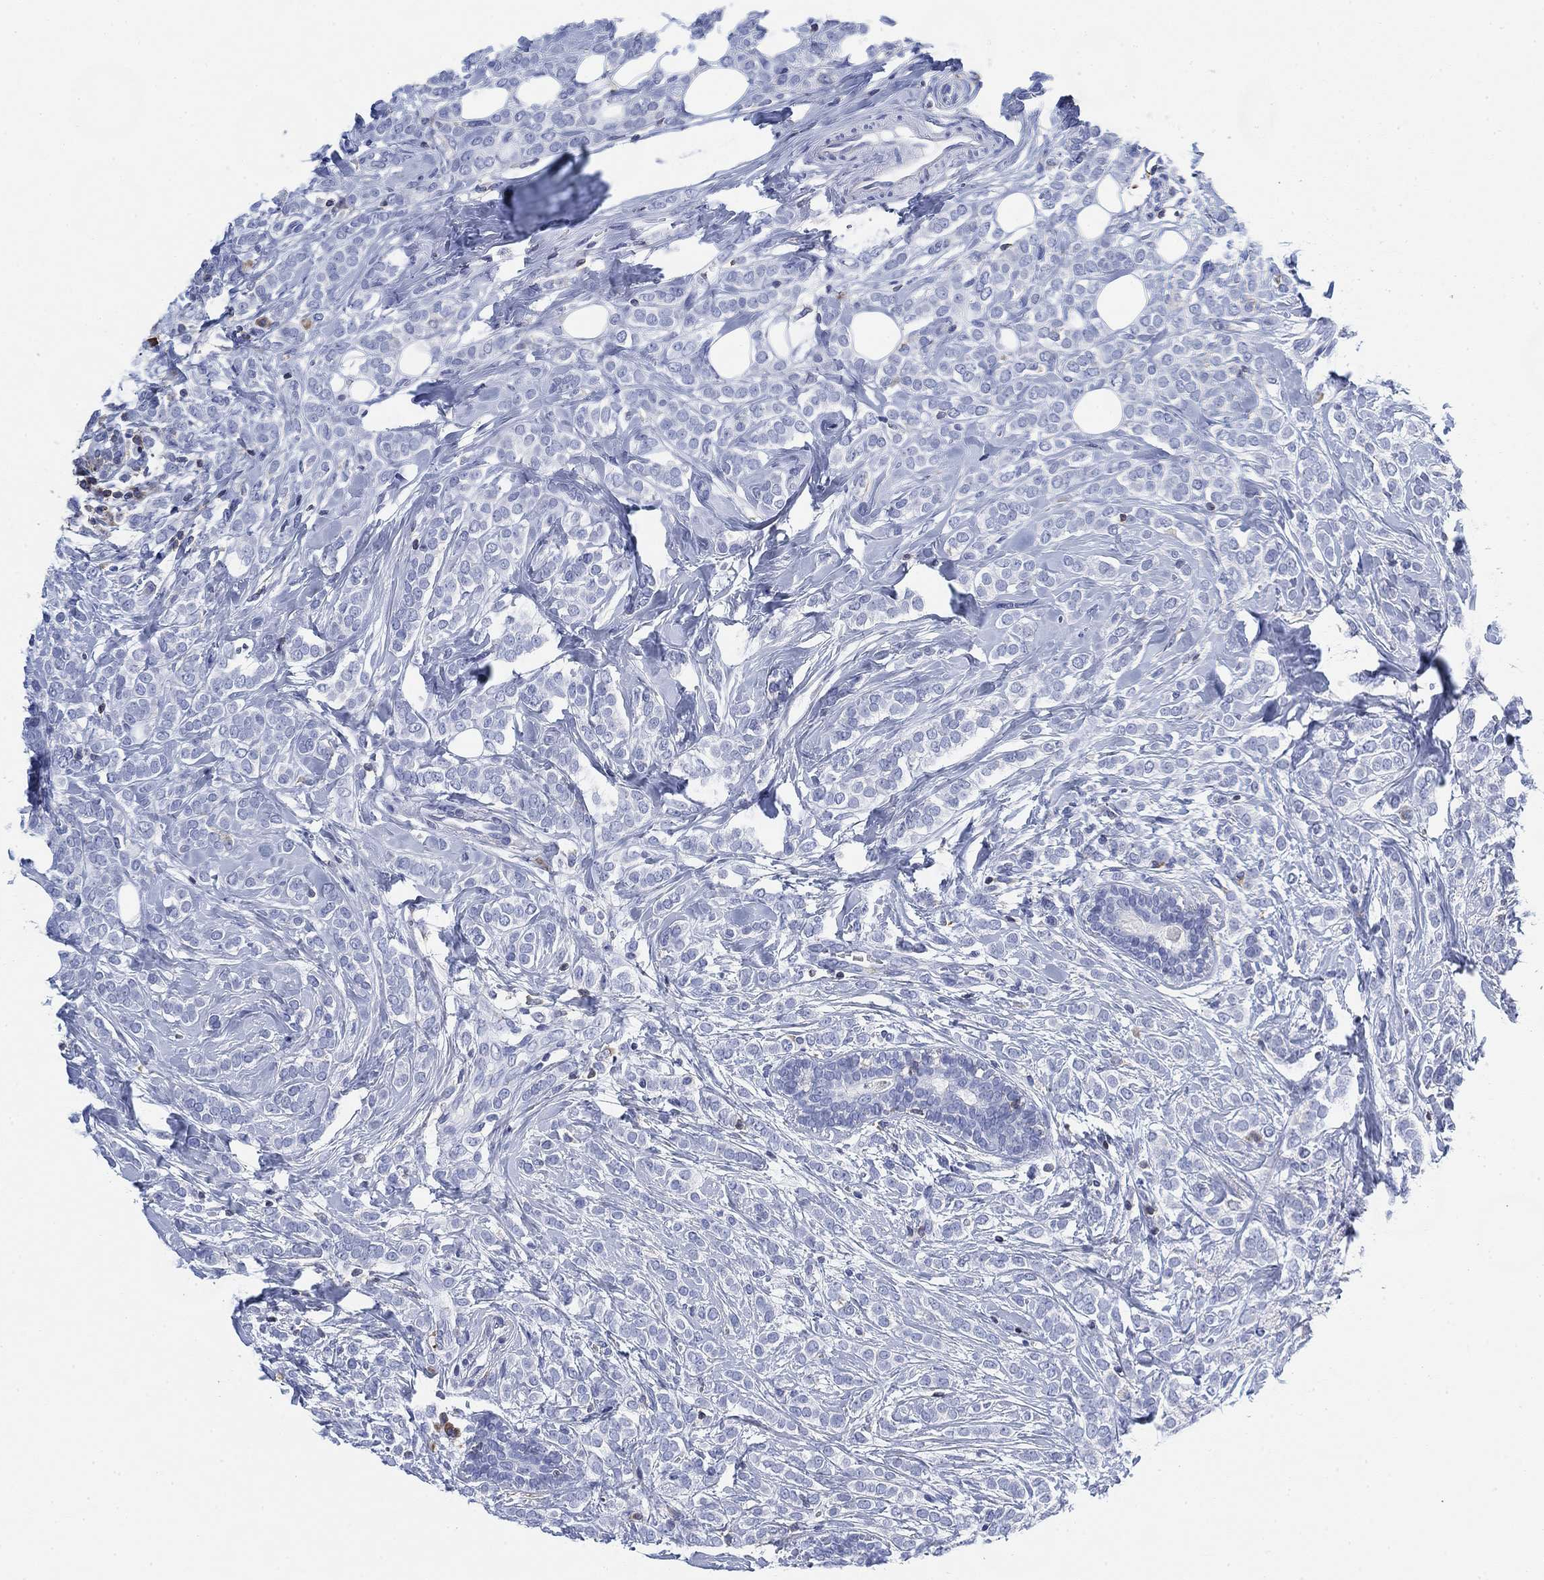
{"staining": {"intensity": "negative", "quantity": "none", "location": "none"}, "tissue": "breast cancer", "cell_type": "Tumor cells", "image_type": "cancer", "snomed": [{"axis": "morphology", "description": "Lobular carcinoma"}, {"axis": "topography", "description": "Breast"}], "caption": "This is a micrograph of IHC staining of breast cancer, which shows no expression in tumor cells.", "gene": "FYB1", "patient": {"sex": "female", "age": 49}}